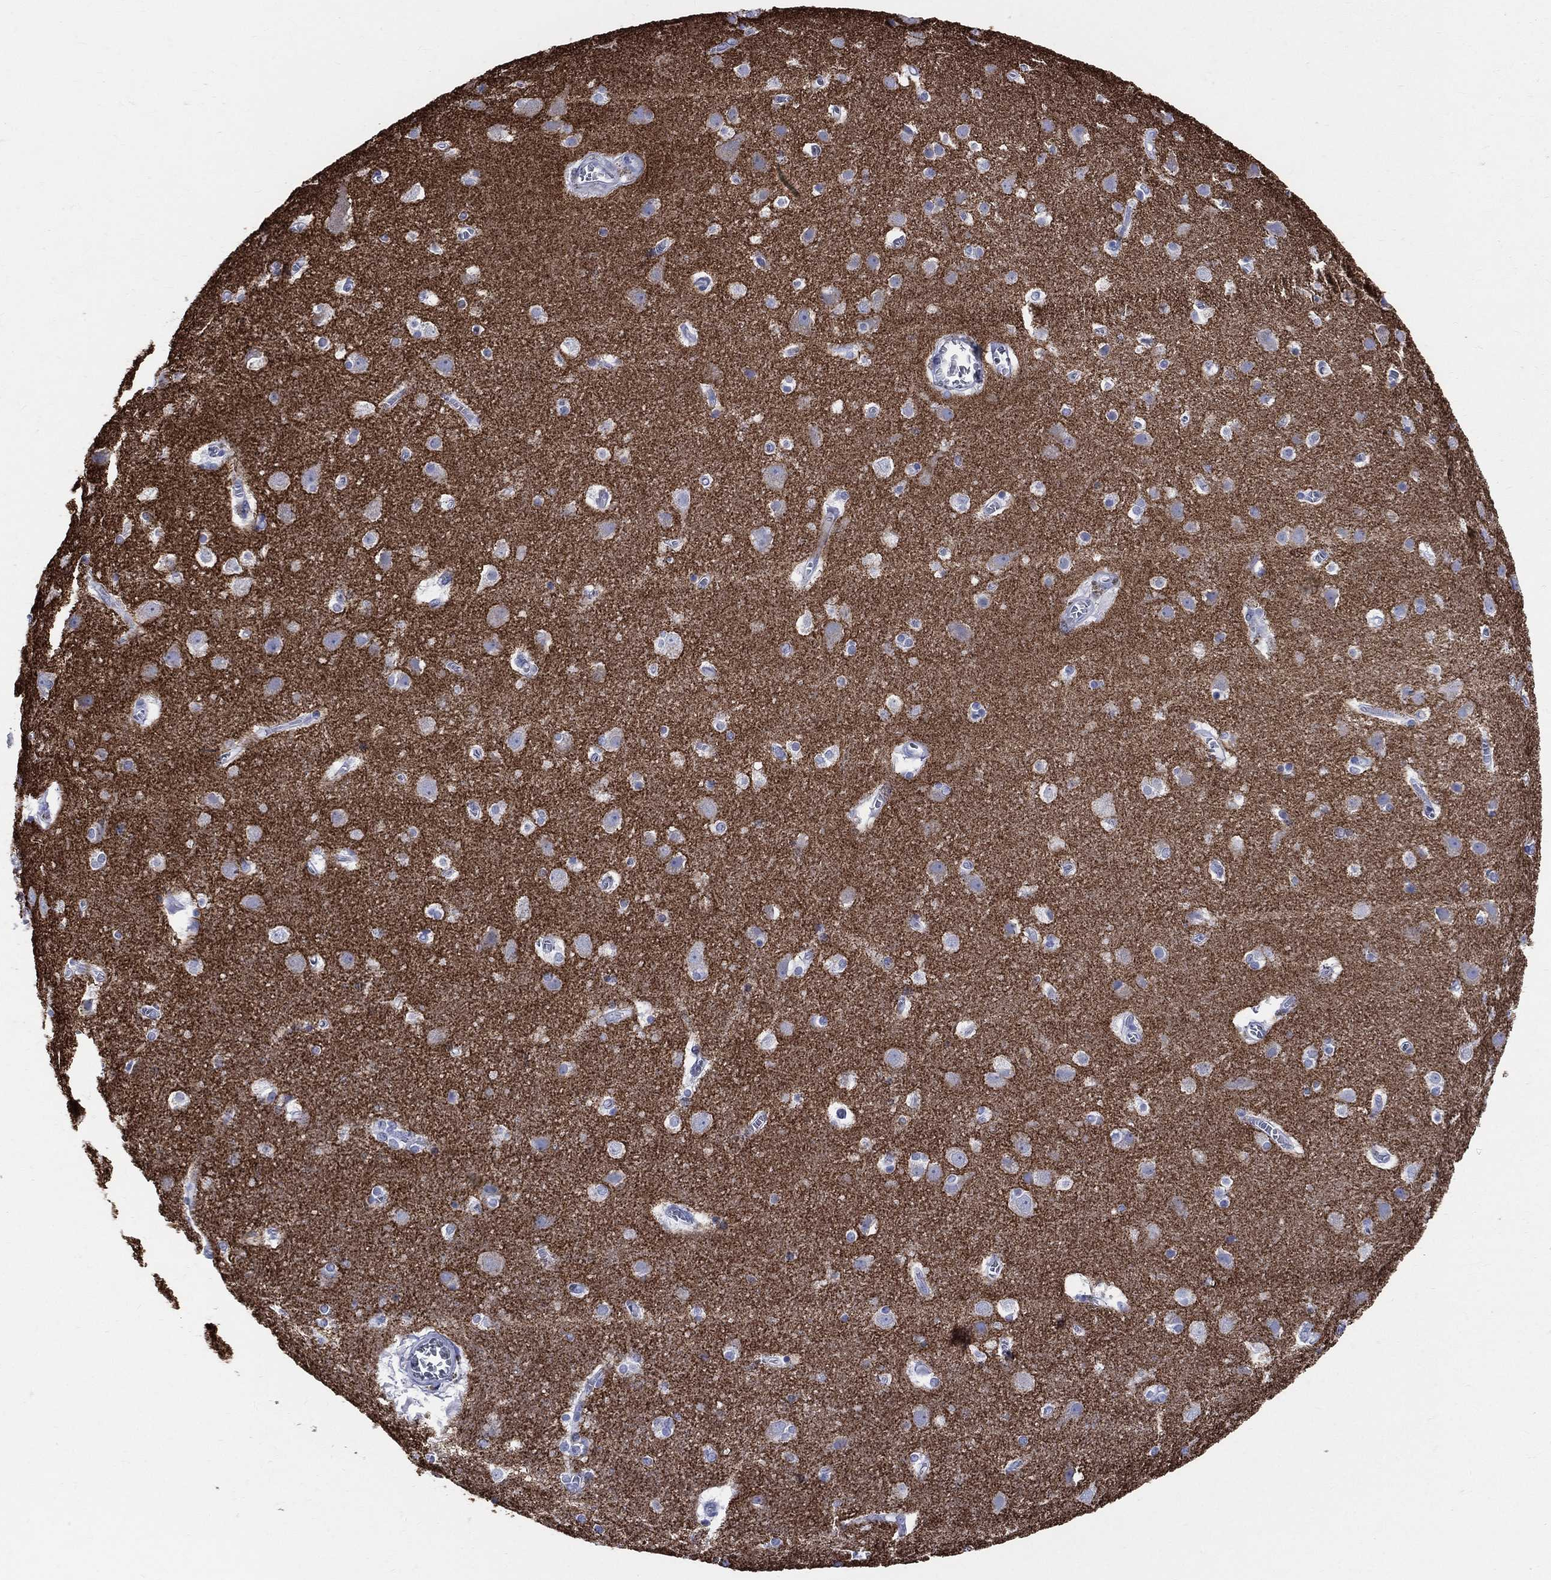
{"staining": {"intensity": "negative", "quantity": "none", "location": "none"}, "tissue": "cerebral cortex", "cell_type": "Endothelial cells", "image_type": "normal", "snomed": [{"axis": "morphology", "description": "Normal tissue, NOS"}, {"axis": "topography", "description": "Cerebral cortex"}], "caption": "IHC of benign cerebral cortex reveals no staining in endothelial cells.", "gene": "SYP", "patient": {"sex": "male", "age": 59}}